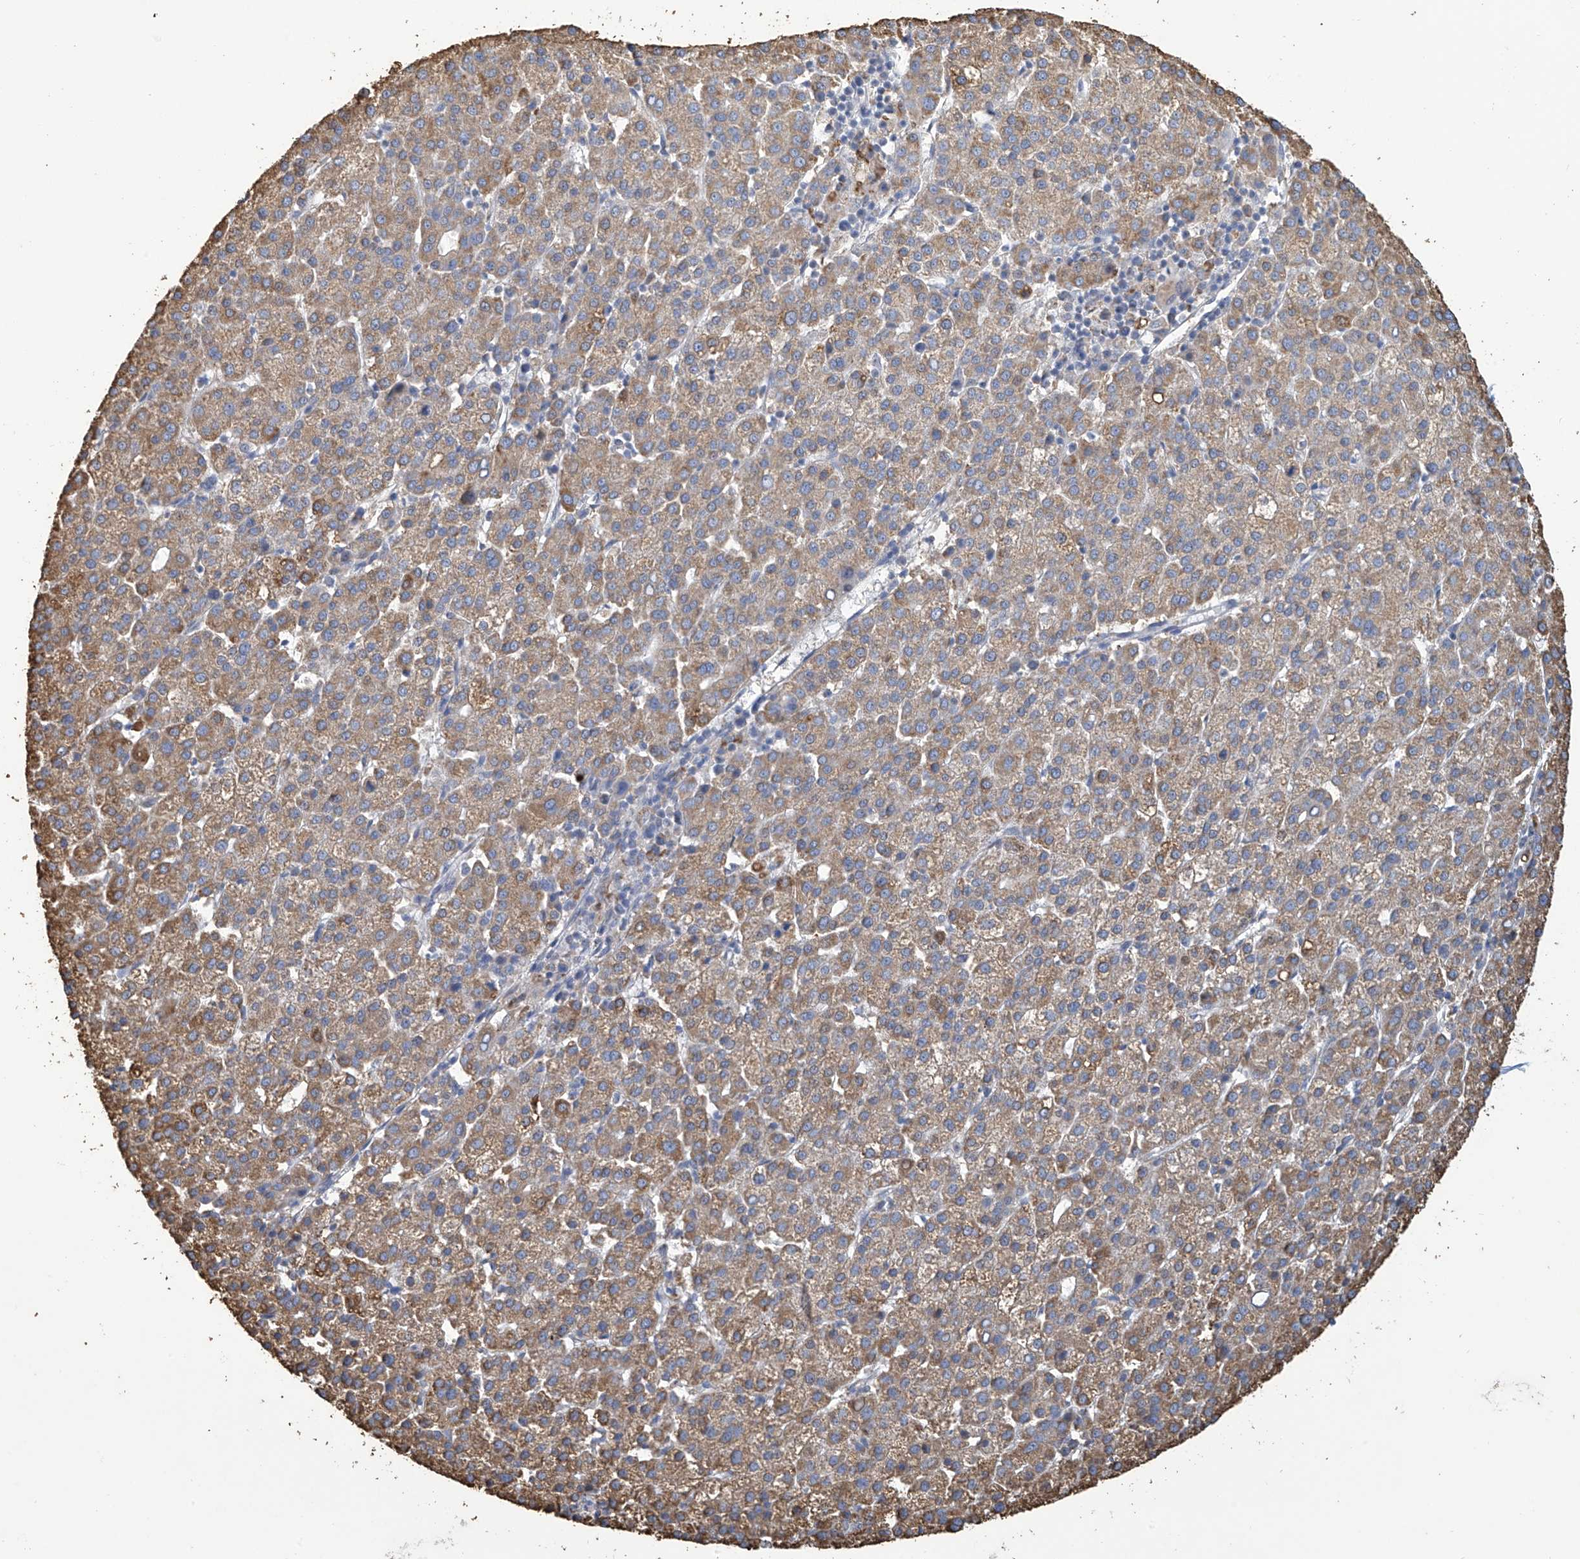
{"staining": {"intensity": "moderate", "quantity": ">75%", "location": "cytoplasmic/membranous"}, "tissue": "liver cancer", "cell_type": "Tumor cells", "image_type": "cancer", "snomed": [{"axis": "morphology", "description": "Carcinoma, Hepatocellular, NOS"}, {"axis": "topography", "description": "Liver"}], "caption": "A brown stain labels moderate cytoplasmic/membranous staining of a protein in human liver cancer (hepatocellular carcinoma) tumor cells.", "gene": "OGT", "patient": {"sex": "female", "age": 58}}